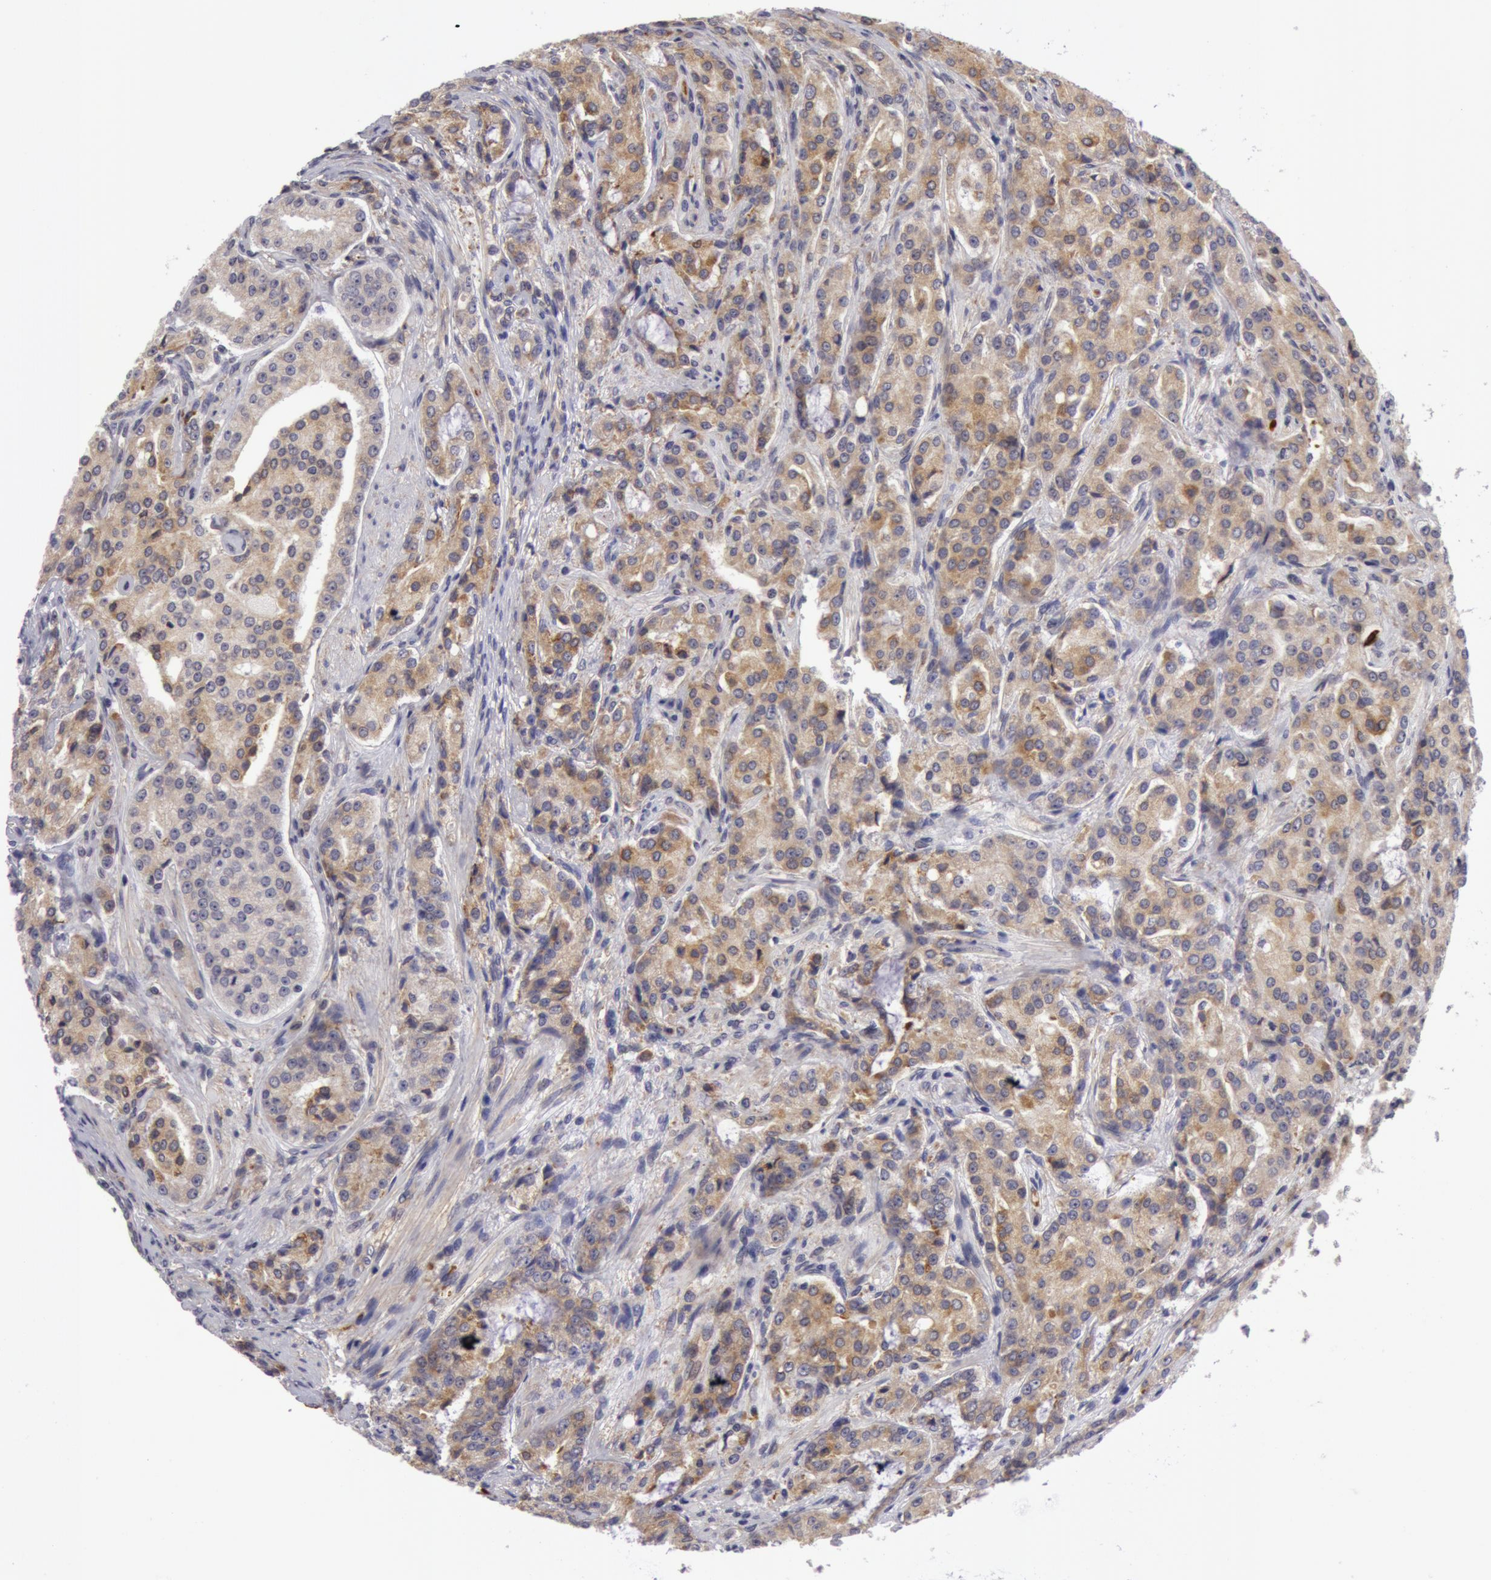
{"staining": {"intensity": "weak", "quantity": "25%-75%", "location": "cytoplasmic/membranous"}, "tissue": "prostate cancer", "cell_type": "Tumor cells", "image_type": "cancer", "snomed": [{"axis": "morphology", "description": "Adenocarcinoma, Medium grade"}, {"axis": "topography", "description": "Prostate"}], "caption": "This is an image of immunohistochemistry (IHC) staining of prostate adenocarcinoma (medium-grade), which shows weak staining in the cytoplasmic/membranous of tumor cells.", "gene": "IL23A", "patient": {"sex": "male", "age": 72}}